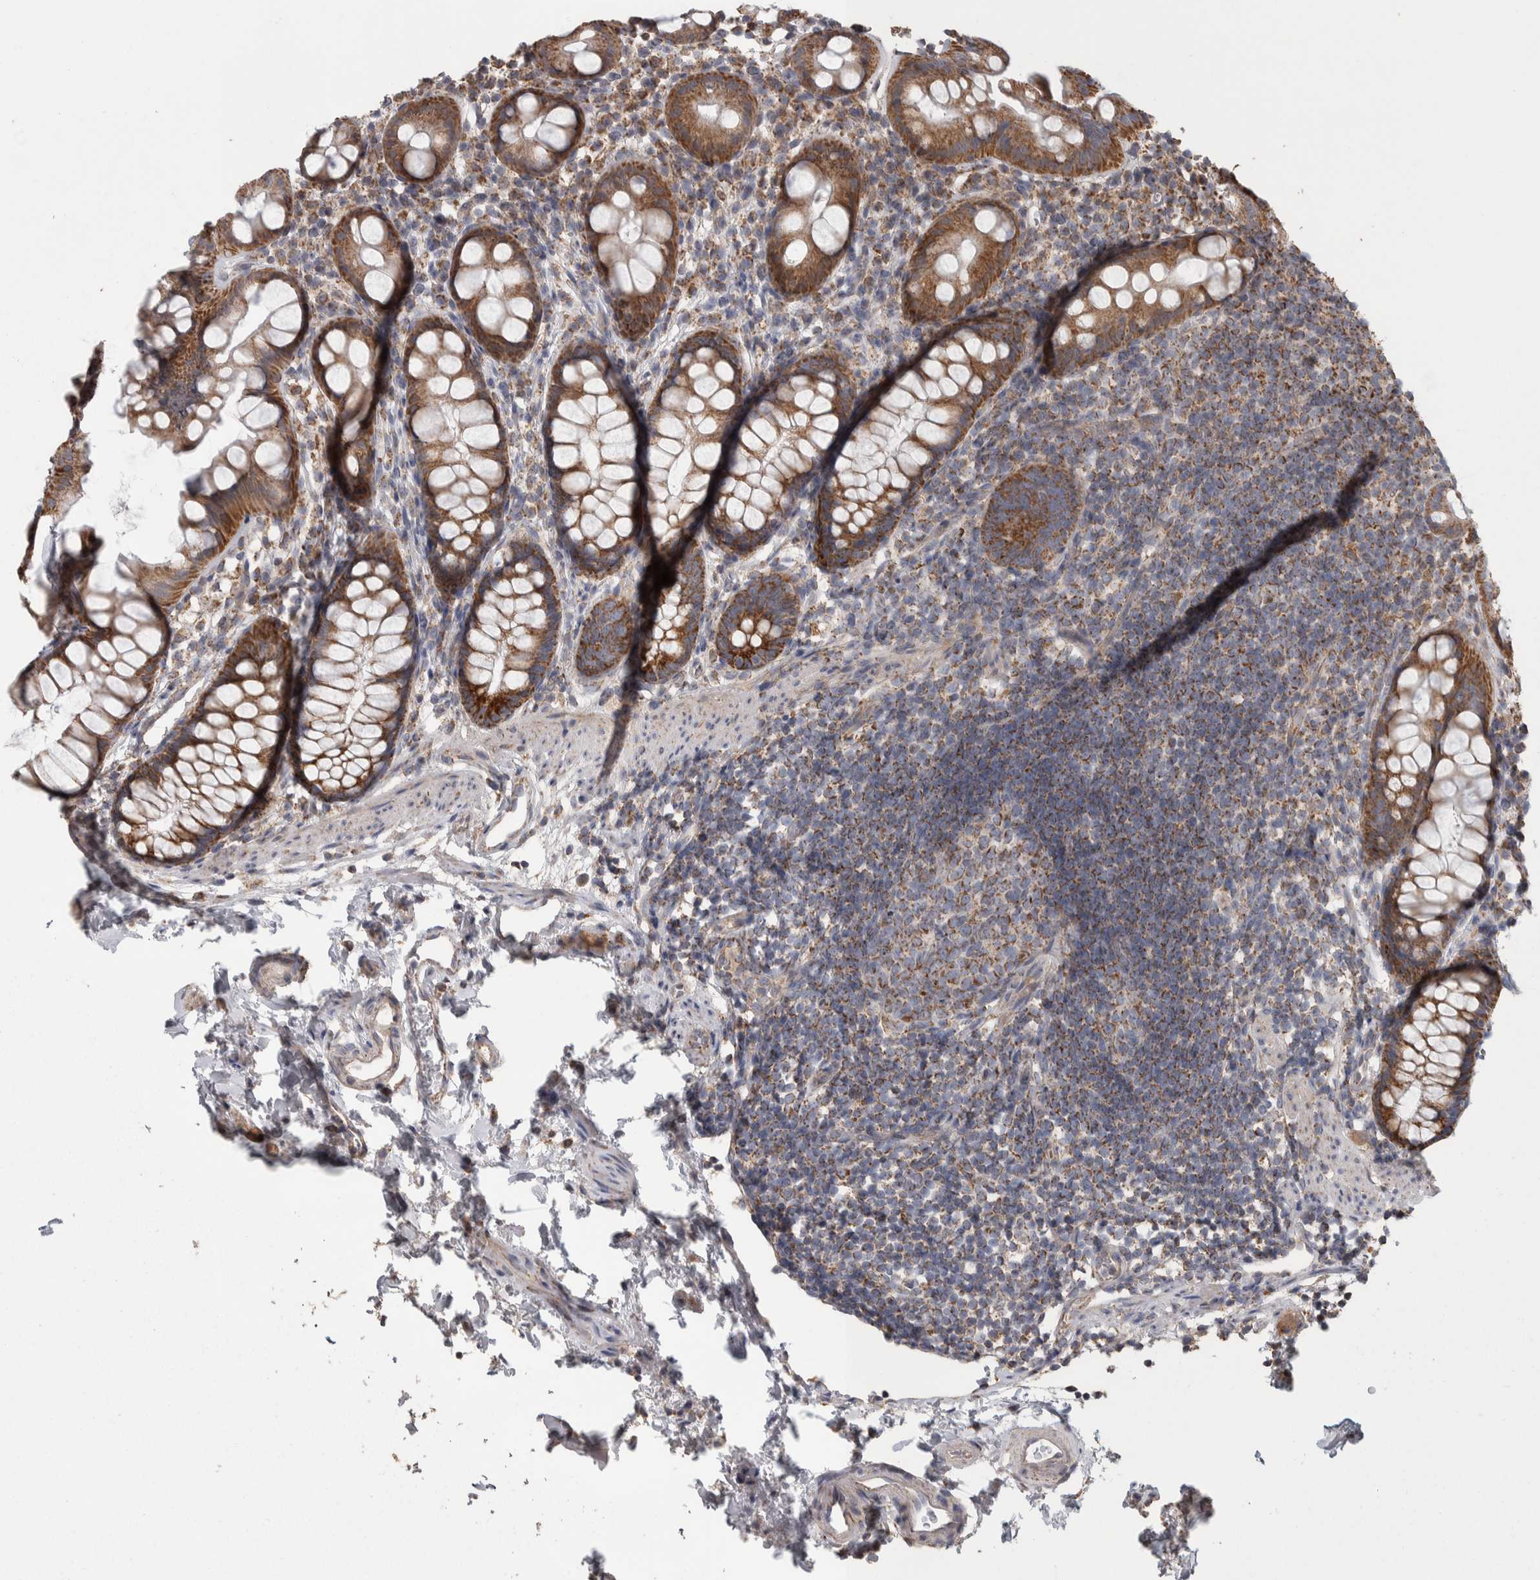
{"staining": {"intensity": "moderate", "quantity": ">75%", "location": "cytoplasmic/membranous"}, "tissue": "rectum", "cell_type": "Glandular cells", "image_type": "normal", "snomed": [{"axis": "morphology", "description": "Normal tissue, NOS"}, {"axis": "topography", "description": "Rectum"}], "caption": "An image showing moderate cytoplasmic/membranous expression in approximately >75% of glandular cells in unremarkable rectum, as visualized by brown immunohistochemical staining.", "gene": "SCO1", "patient": {"sex": "female", "age": 65}}